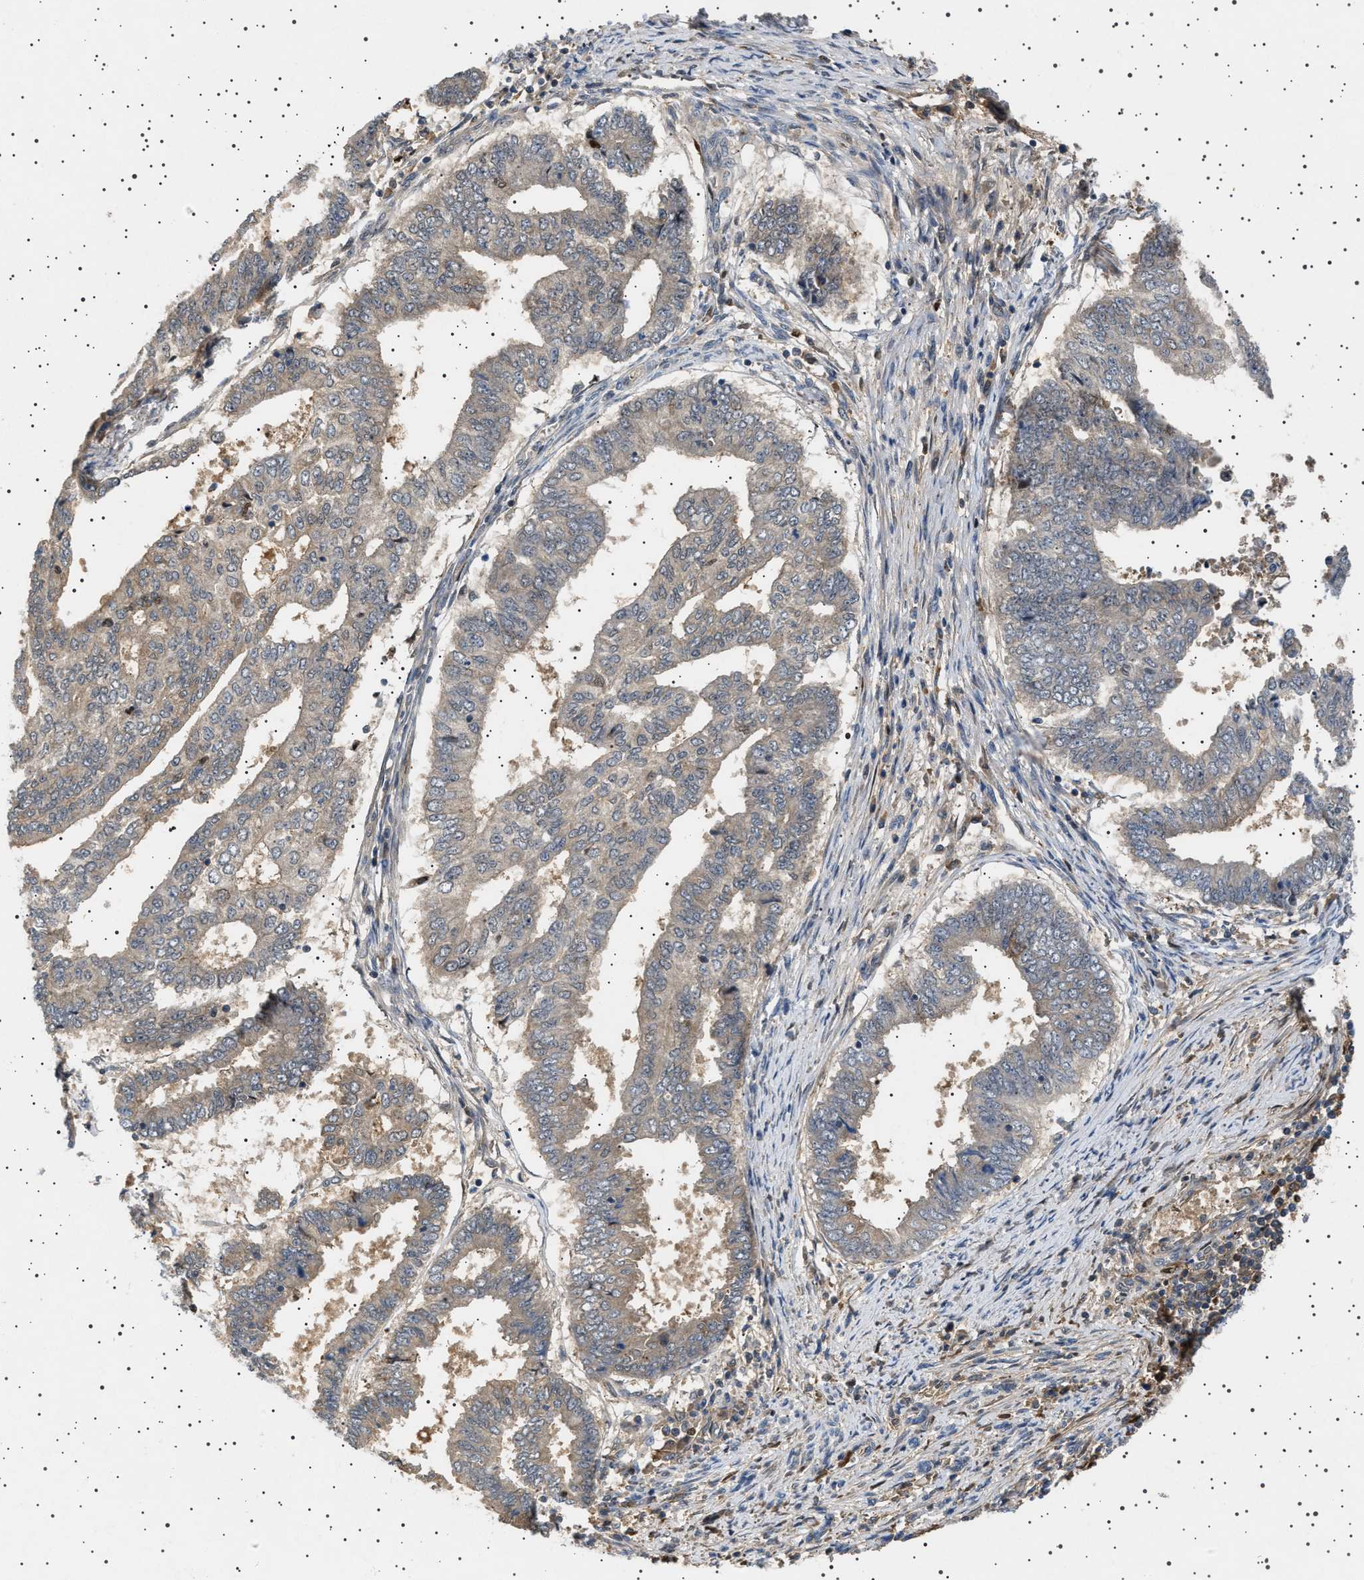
{"staining": {"intensity": "weak", "quantity": "<25%", "location": "cytoplasmic/membranous"}, "tissue": "endometrial cancer", "cell_type": "Tumor cells", "image_type": "cancer", "snomed": [{"axis": "morphology", "description": "Polyp, NOS"}, {"axis": "morphology", "description": "Adenocarcinoma, NOS"}, {"axis": "morphology", "description": "Adenoma, NOS"}, {"axis": "topography", "description": "Endometrium"}], "caption": "Immunohistochemistry of human endometrial adenocarcinoma reveals no staining in tumor cells.", "gene": "FICD", "patient": {"sex": "female", "age": 79}}